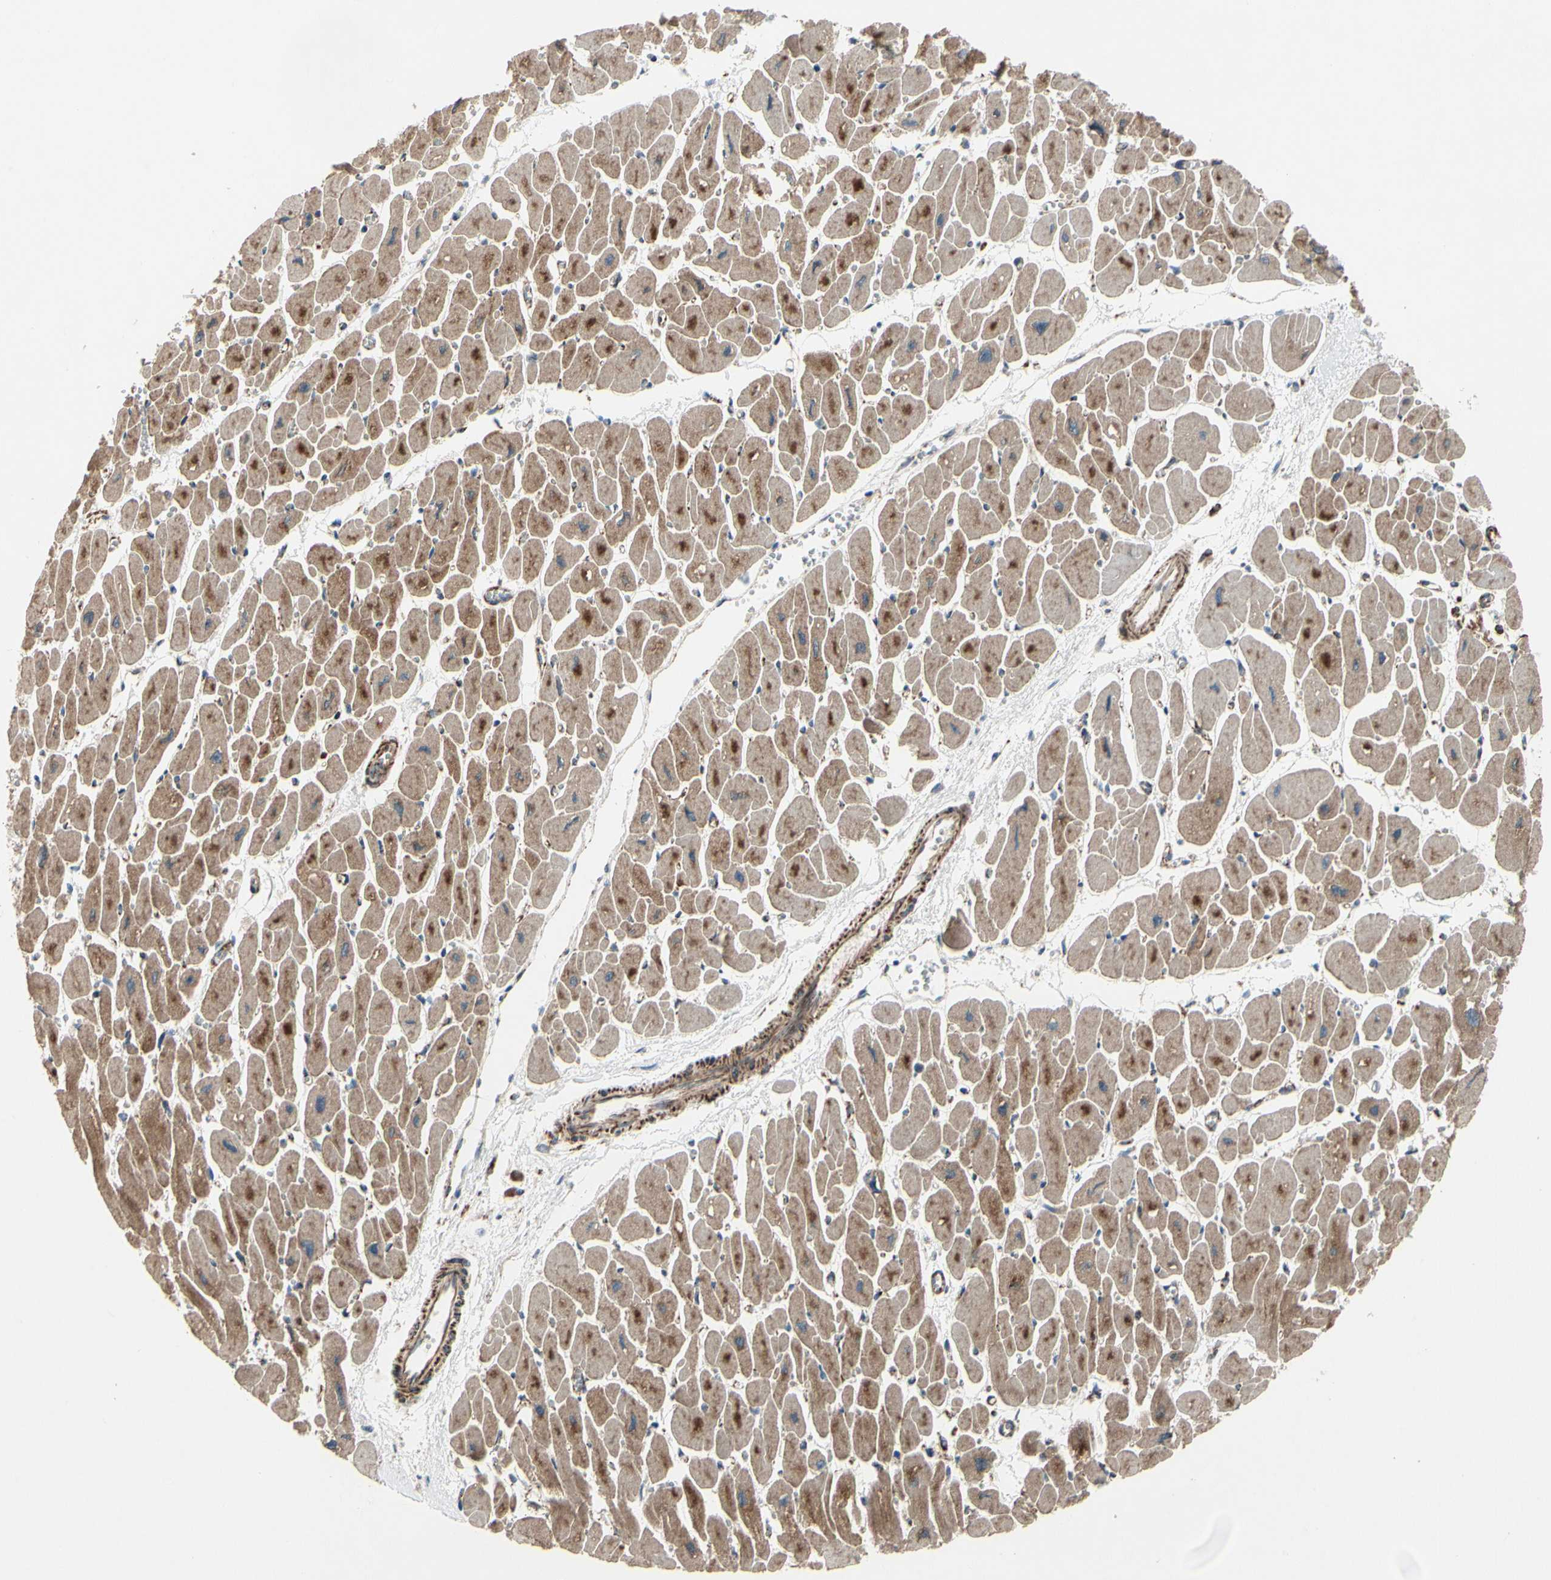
{"staining": {"intensity": "moderate", "quantity": "25%-75%", "location": "cytoplasmic/membranous"}, "tissue": "heart muscle", "cell_type": "Cardiomyocytes", "image_type": "normal", "snomed": [{"axis": "morphology", "description": "Normal tissue, NOS"}, {"axis": "topography", "description": "Heart"}], "caption": "A histopathology image of human heart muscle stained for a protein exhibits moderate cytoplasmic/membranous brown staining in cardiomyocytes.", "gene": "CPT1A", "patient": {"sex": "female", "age": 54}}